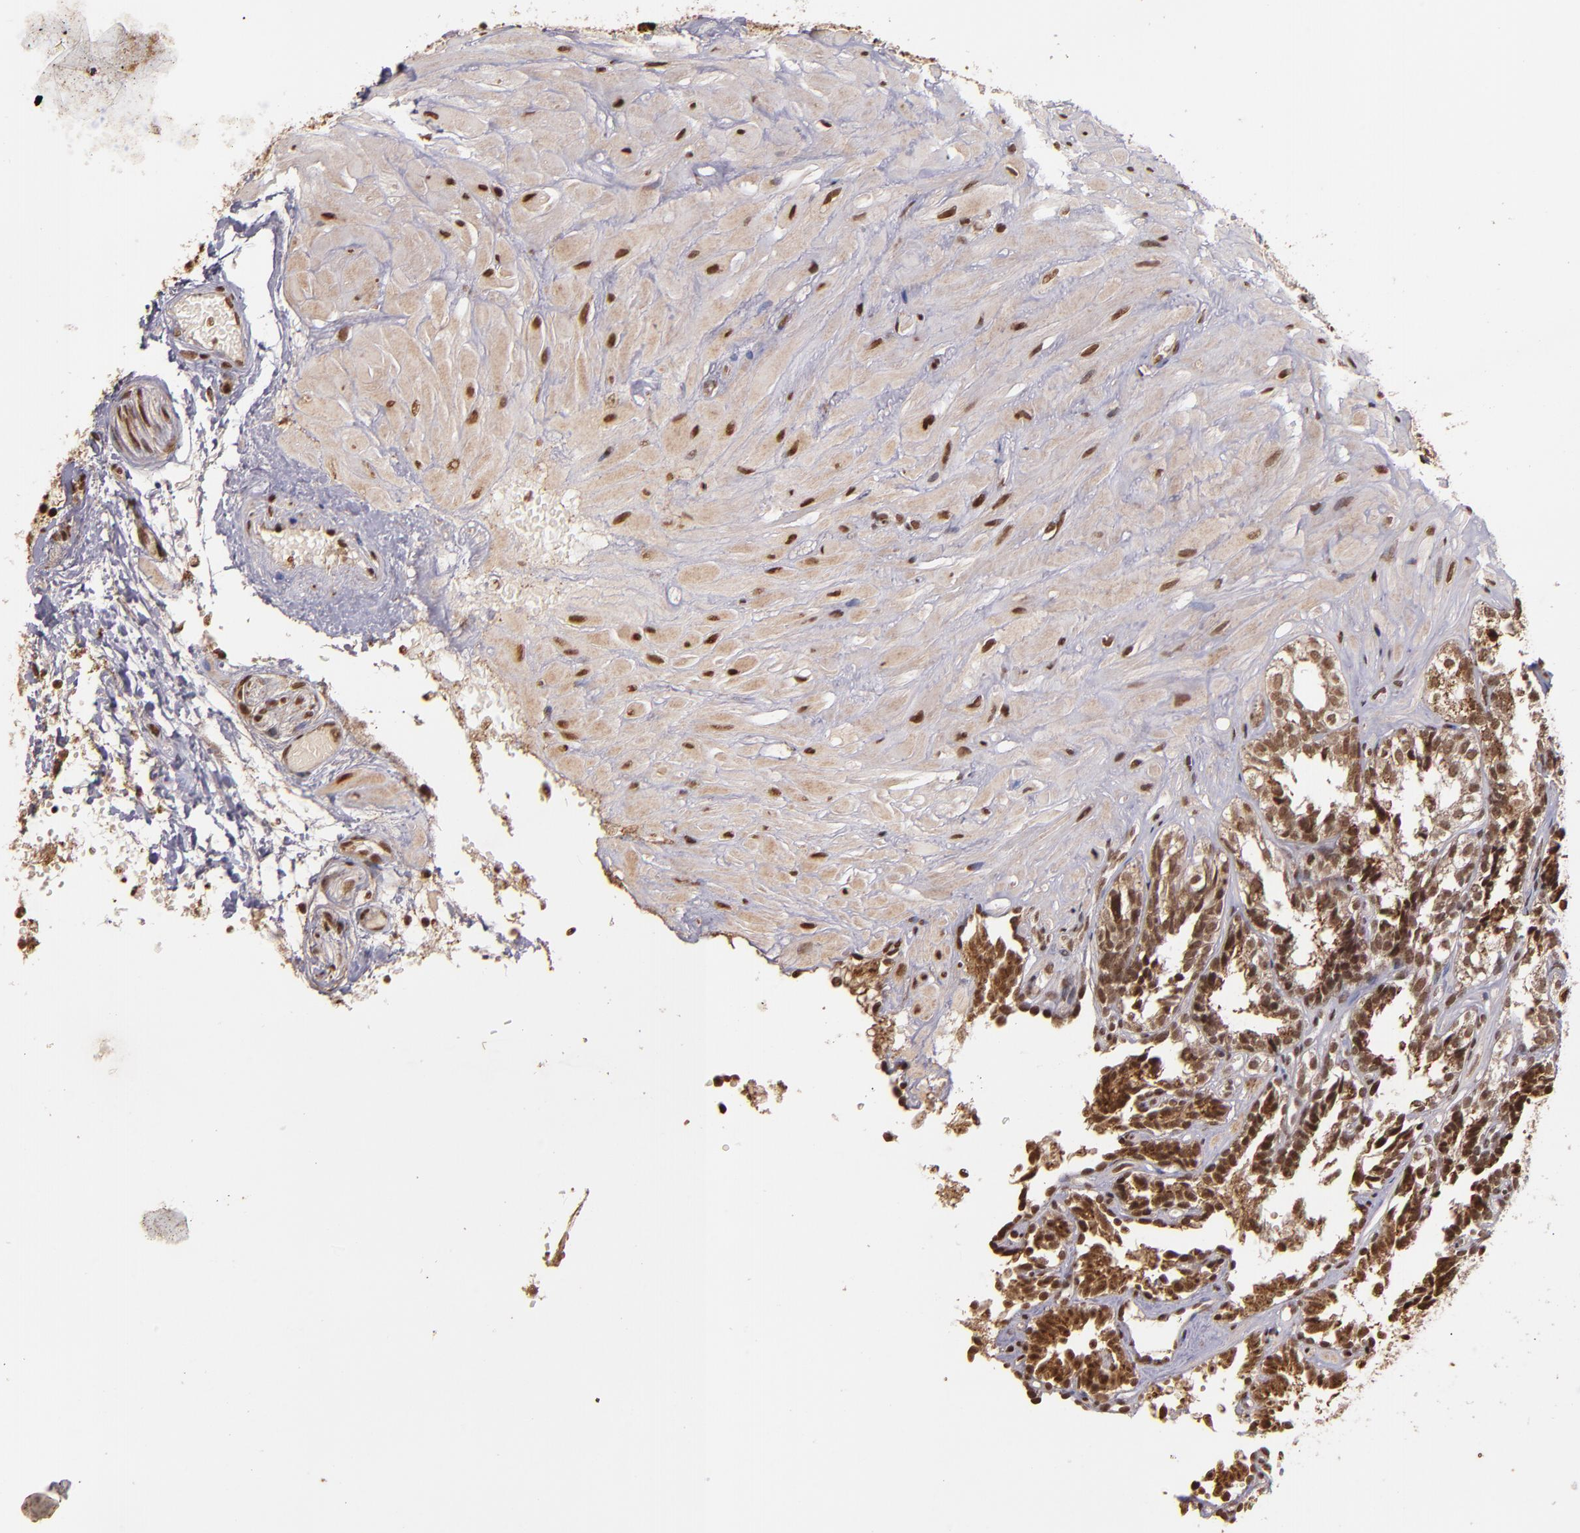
{"staining": {"intensity": "strong", "quantity": ">75%", "location": "cytoplasmic/membranous,nuclear"}, "tissue": "seminal vesicle", "cell_type": "Glandular cells", "image_type": "normal", "snomed": [{"axis": "morphology", "description": "Normal tissue, NOS"}, {"axis": "topography", "description": "Seminal veicle"}], "caption": "Strong cytoplasmic/membranous,nuclear protein positivity is present in about >75% of glandular cells in seminal vesicle. The protein is shown in brown color, while the nuclei are stained blue.", "gene": "CUL3", "patient": {"sex": "male", "age": 26}}